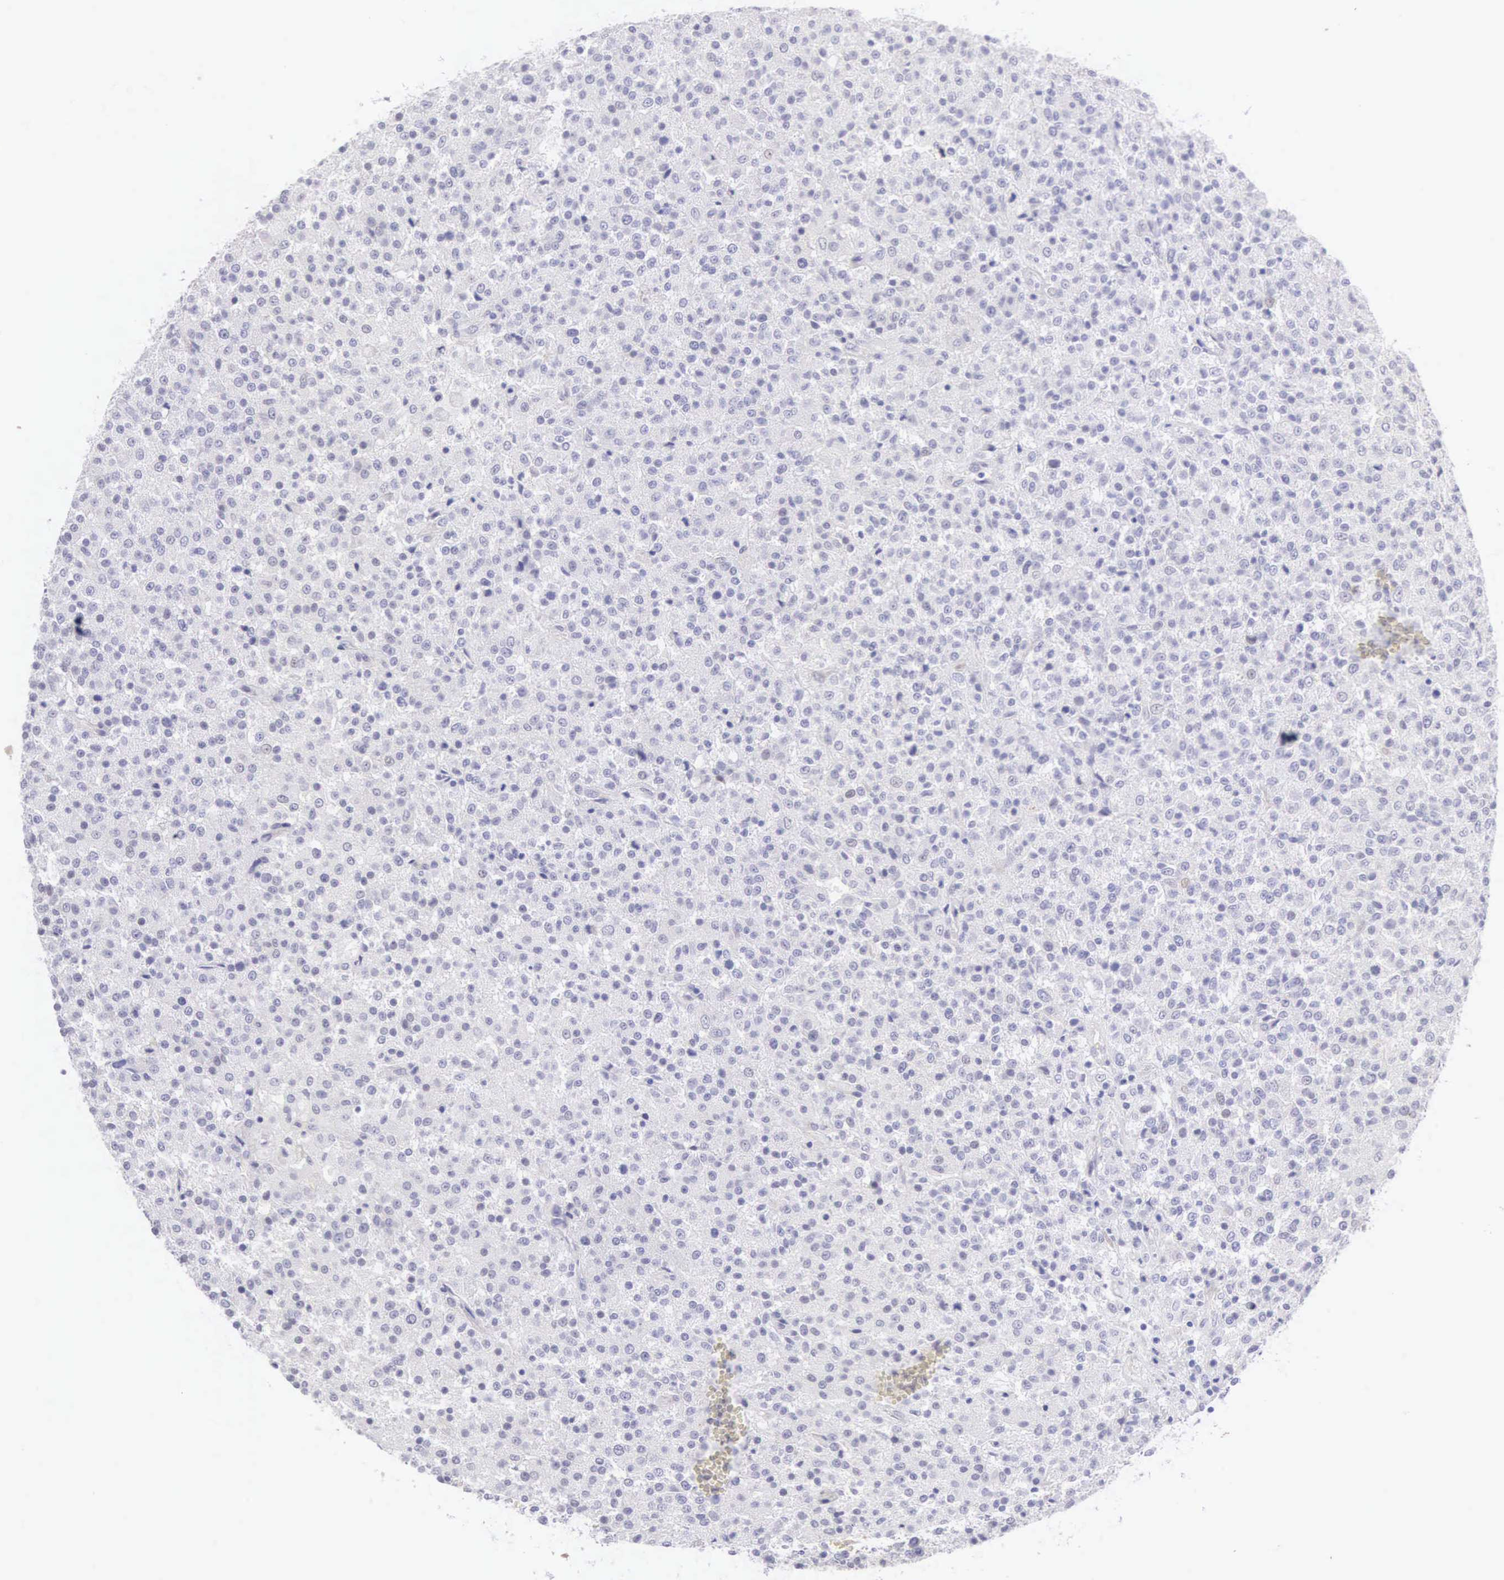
{"staining": {"intensity": "negative", "quantity": "none", "location": "none"}, "tissue": "testis cancer", "cell_type": "Tumor cells", "image_type": "cancer", "snomed": [{"axis": "morphology", "description": "Seminoma, NOS"}, {"axis": "topography", "description": "Testis"}], "caption": "Human testis cancer stained for a protein using IHC reveals no expression in tumor cells.", "gene": "ARFGAP3", "patient": {"sex": "male", "age": 59}}